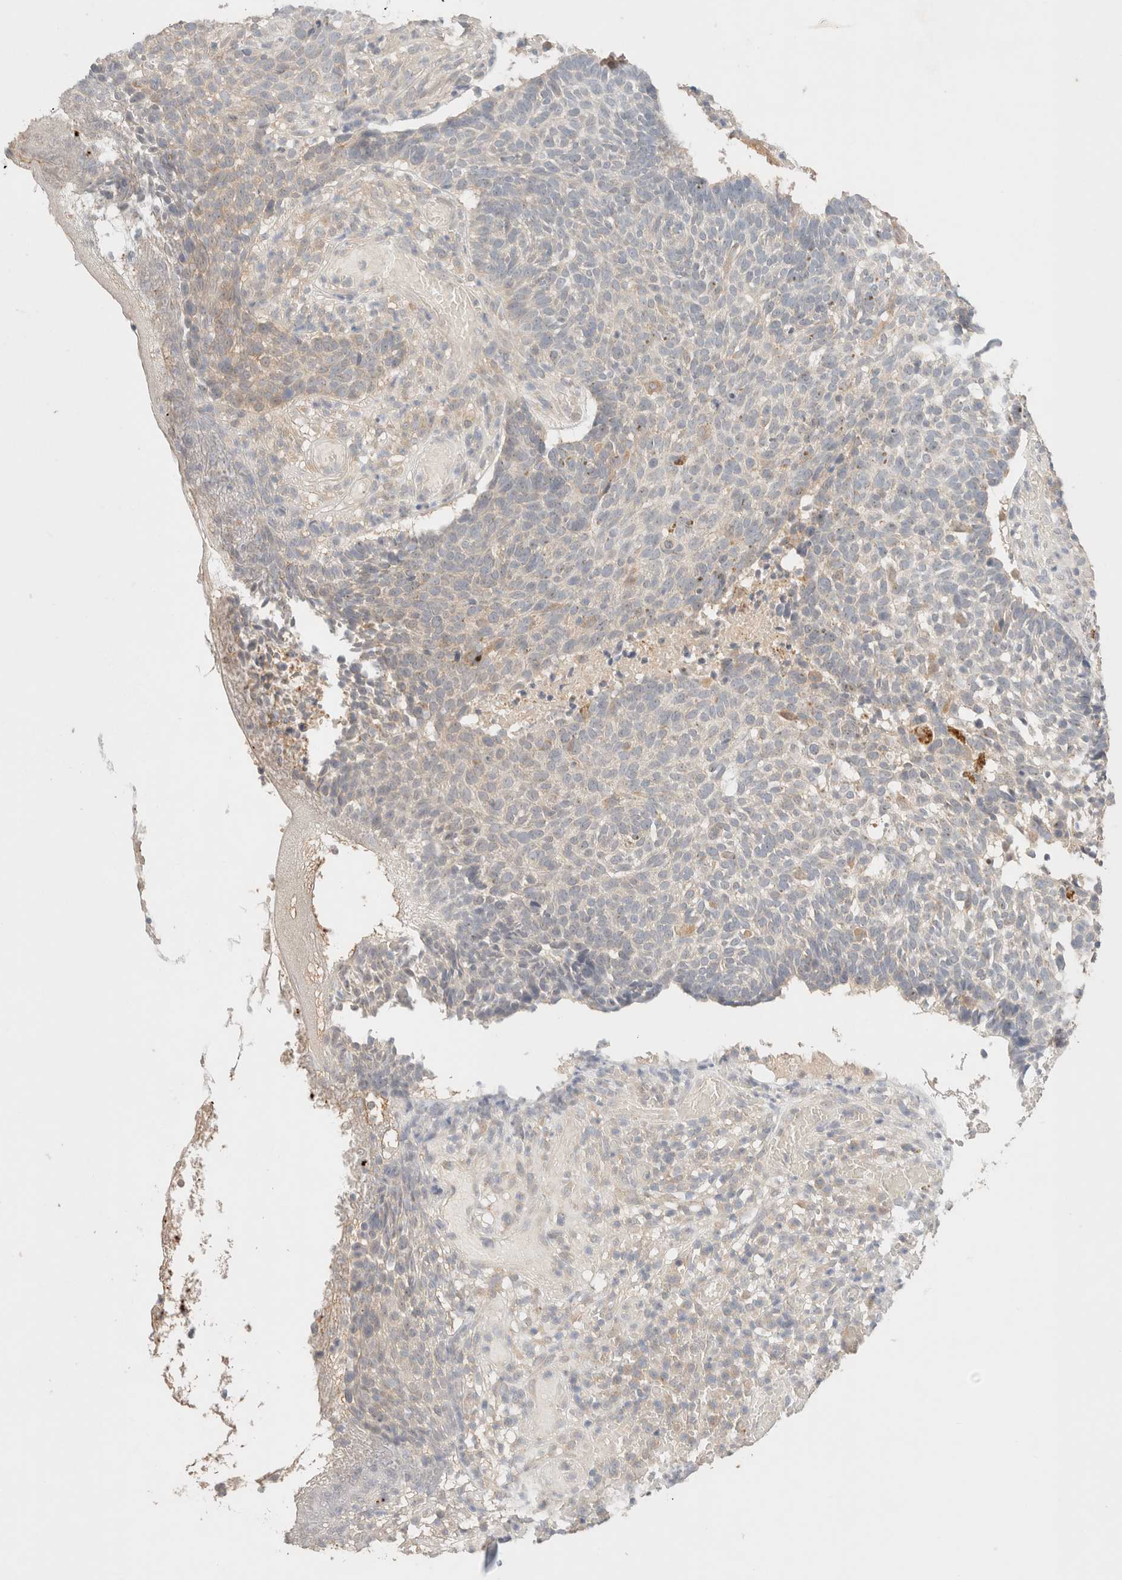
{"staining": {"intensity": "weak", "quantity": "<25%", "location": "cytoplasmic/membranous"}, "tissue": "skin cancer", "cell_type": "Tumor cells", "image_type": "cancer", "snomed": [{"axis": "morphology", "description": "Basal cell carcinoma"}, {"axis": "topography", "description": "Skin"}], "caption": "Immunohistochemical staining of human skin cancer reveals no significant expression in tumor cells. Nuclei are stained in blue.", "gene": "SARM1", "patient": {"sex": "male", "age": 85}}